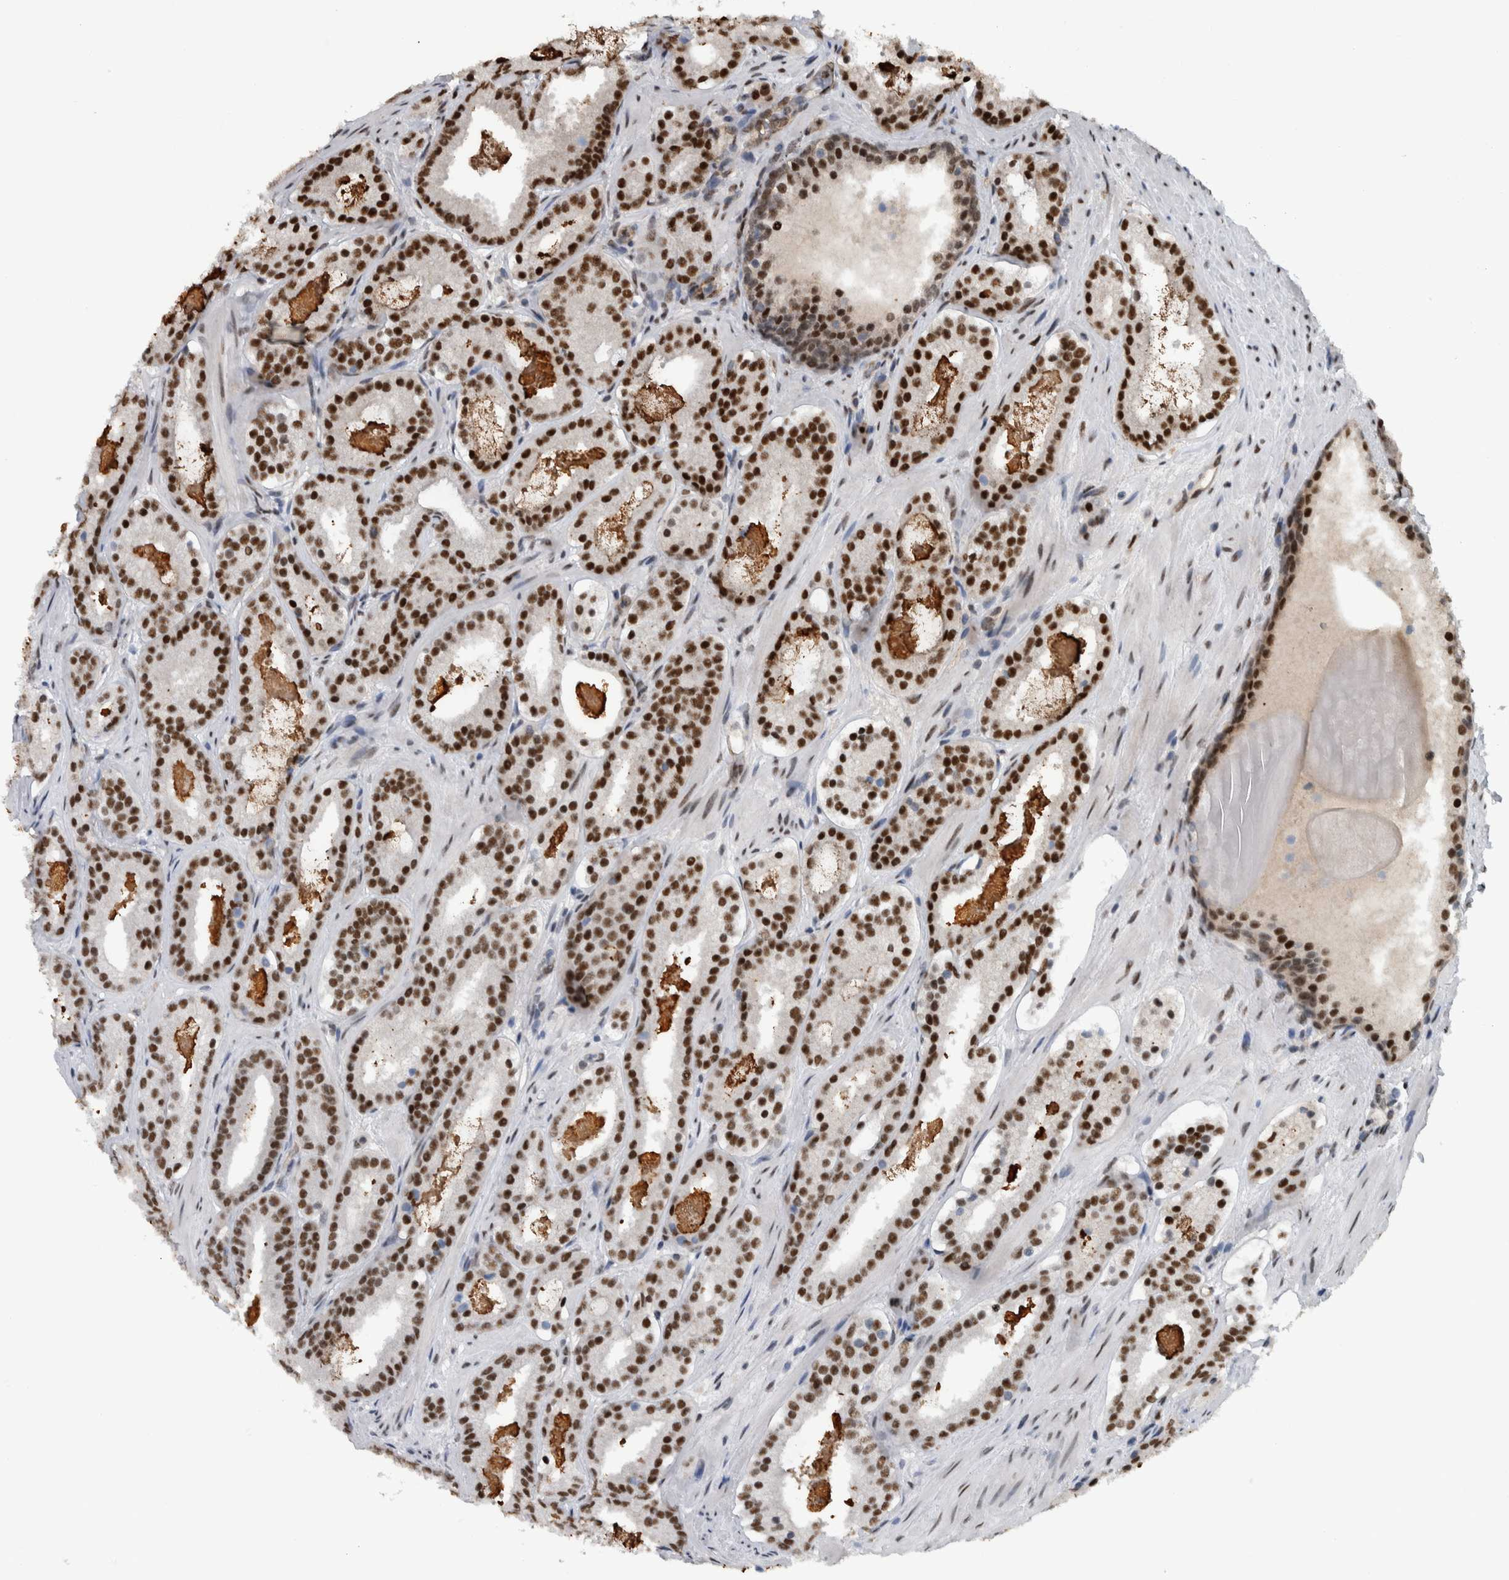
{"staining": {"intensity": "strong", "quantity": ">75%", "location": "nuclear"}, "tissue": "prostate cancer", "cell_type": "Tumor cells", "image_type": "cancer", "snomed": [{"axis": "morphology", "description": "Adenocarcinoma, Low grade"}, {"axis": "topography", "description": "Prostate"}], "caption": "Immunohistochemistry micrograph of neoplastic tissue: human prostate cancer (low-grade adenocarcinoma) stained using immunohistochemistry (IHC) exhibits high levels of strong protein expression localized specifically in the nuclear of tumor cells, appearing as a nuclear brown color.", "gene": "FAM135B", "patient": {"sex": "male", "age": 69}}